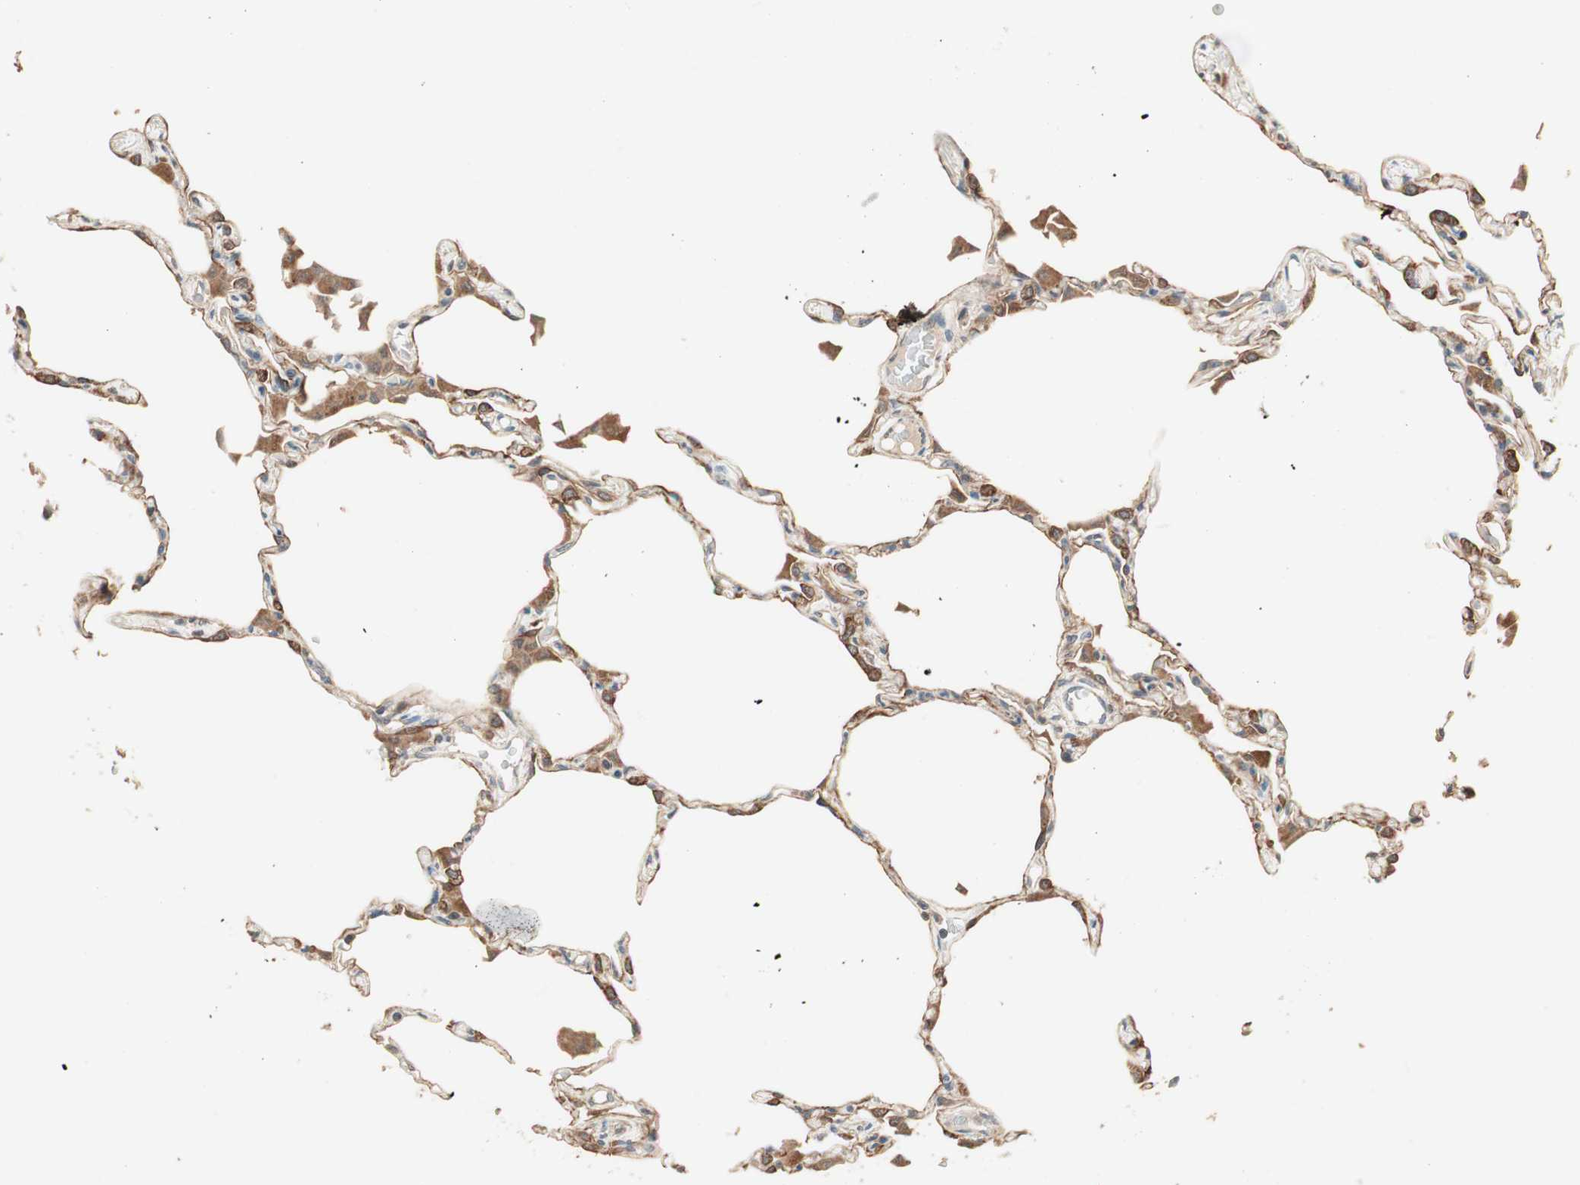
{"staining": {"intensity": "strong", "quantity": "25%-75%", "location": "cytoplasmic/membranous"}, "tissue": "lung", "cell_type": "Alveolar cells", "image_type": "normal", "snomed": [{"axis": "morphology", "description": "Normal tissue, NOS"}, {"axis": "topography", "description": "Lung"}], "caption": "Immunohistochemistry (IHC) micrograph of unremarkable human lung stained for a protein (brown), which demonstrates high levels of strong cytoplasmic/membranous expression in approximately 25%-75% of alveolar cells.", "gene": "TRIM21", "patient": {"sex": "female", "age": 49}}